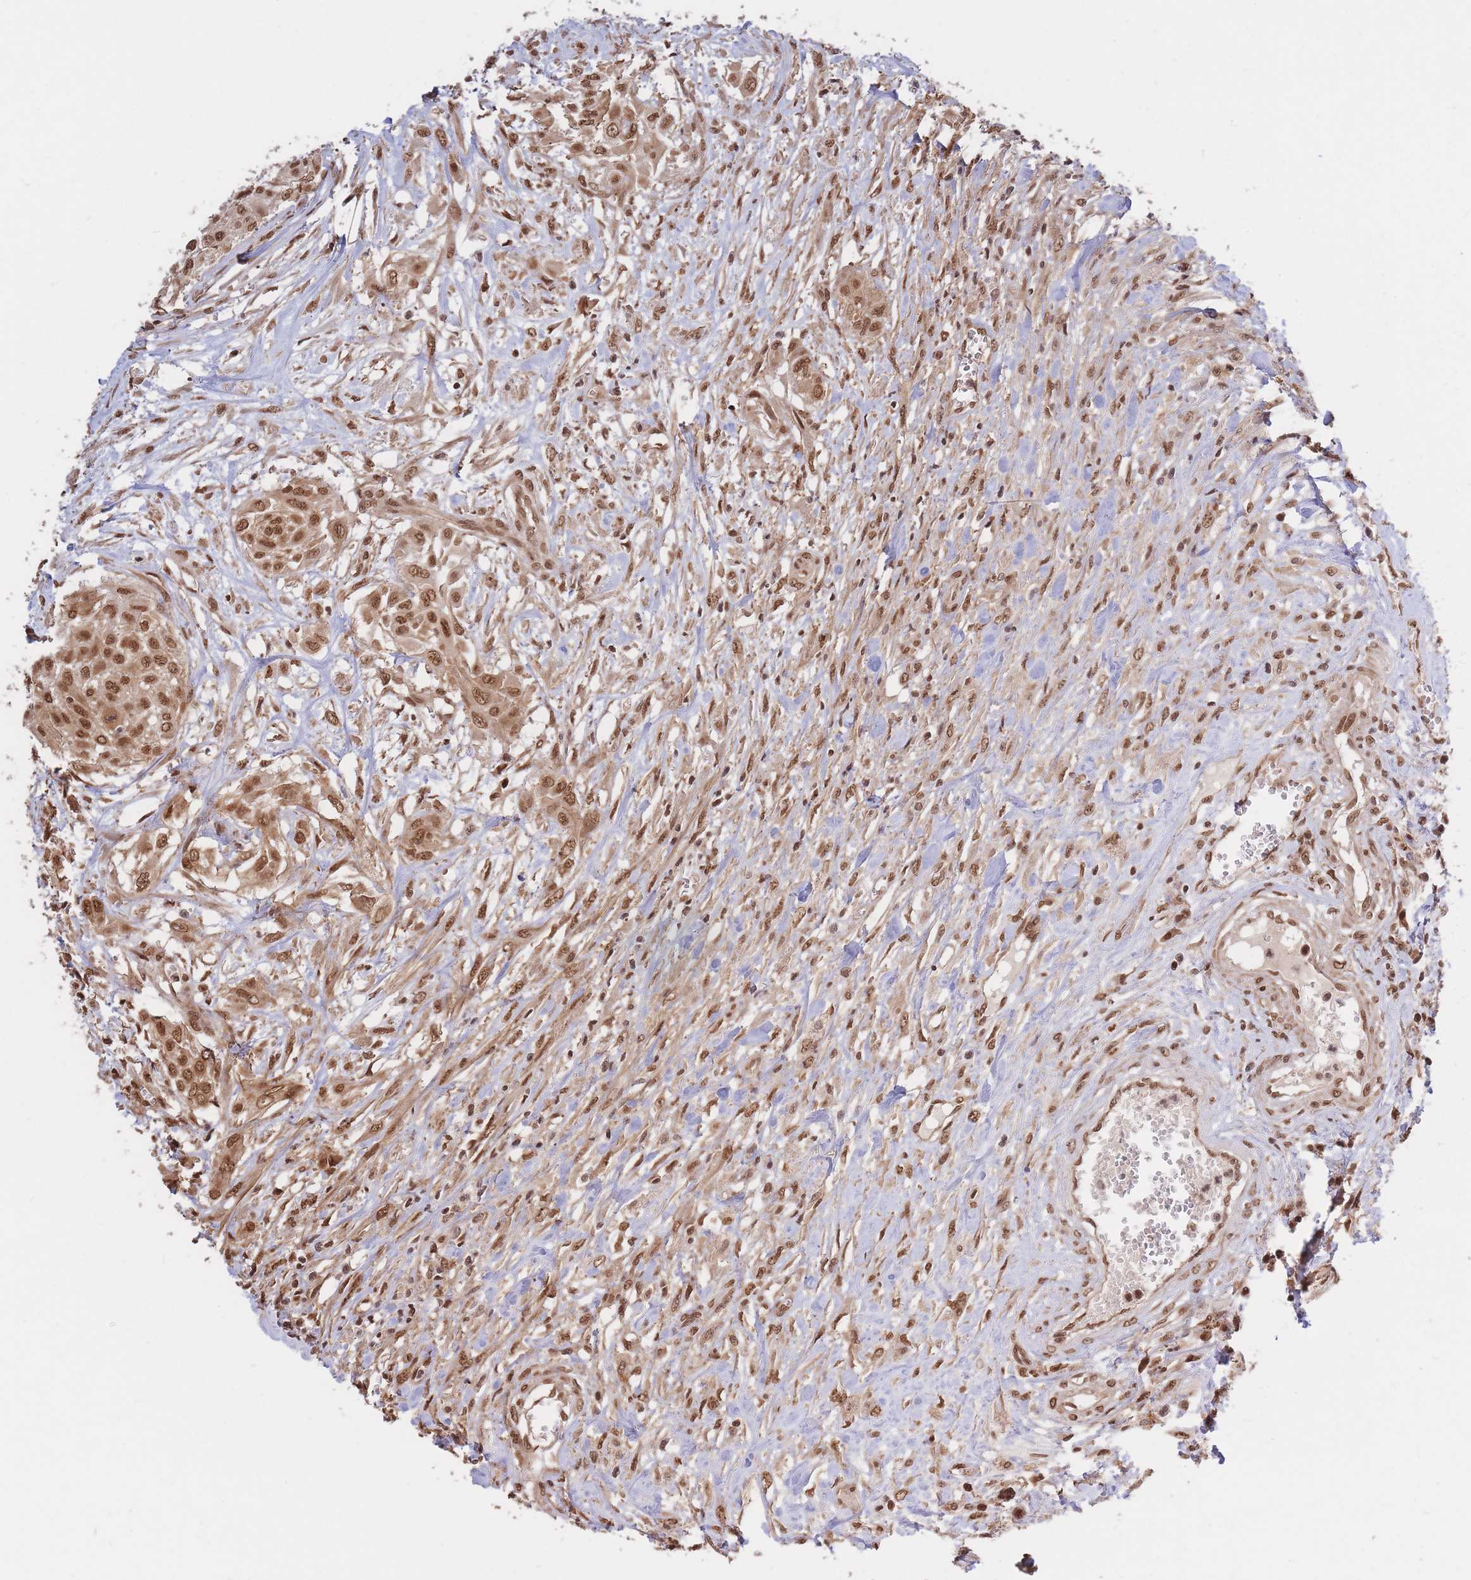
{"staining": {"intensity": "moderate", "quantity": ">75%", "location": "cytoplasmic/membranous,nuclear"}, "tissue": "urothelial cancer", "cell_type": "Tumor cells", "image_type": "cancer", "snomed": [{"axis": "morphology", "description": "Urothelial carcinoma, High grade"}, {"axis": "topography", "description": "Urinary bladder"}], "caption": "Protein expression analysis of high-grade urothelial carcinoma shows moderate cytoplasmic/membranous and nuclear staining in about >75% of tumor cells. (Brightfield microscopy of DAB IHC at high magnification).", "gene": "SRA1", "patient": {"sex": "male", "age": 57}}